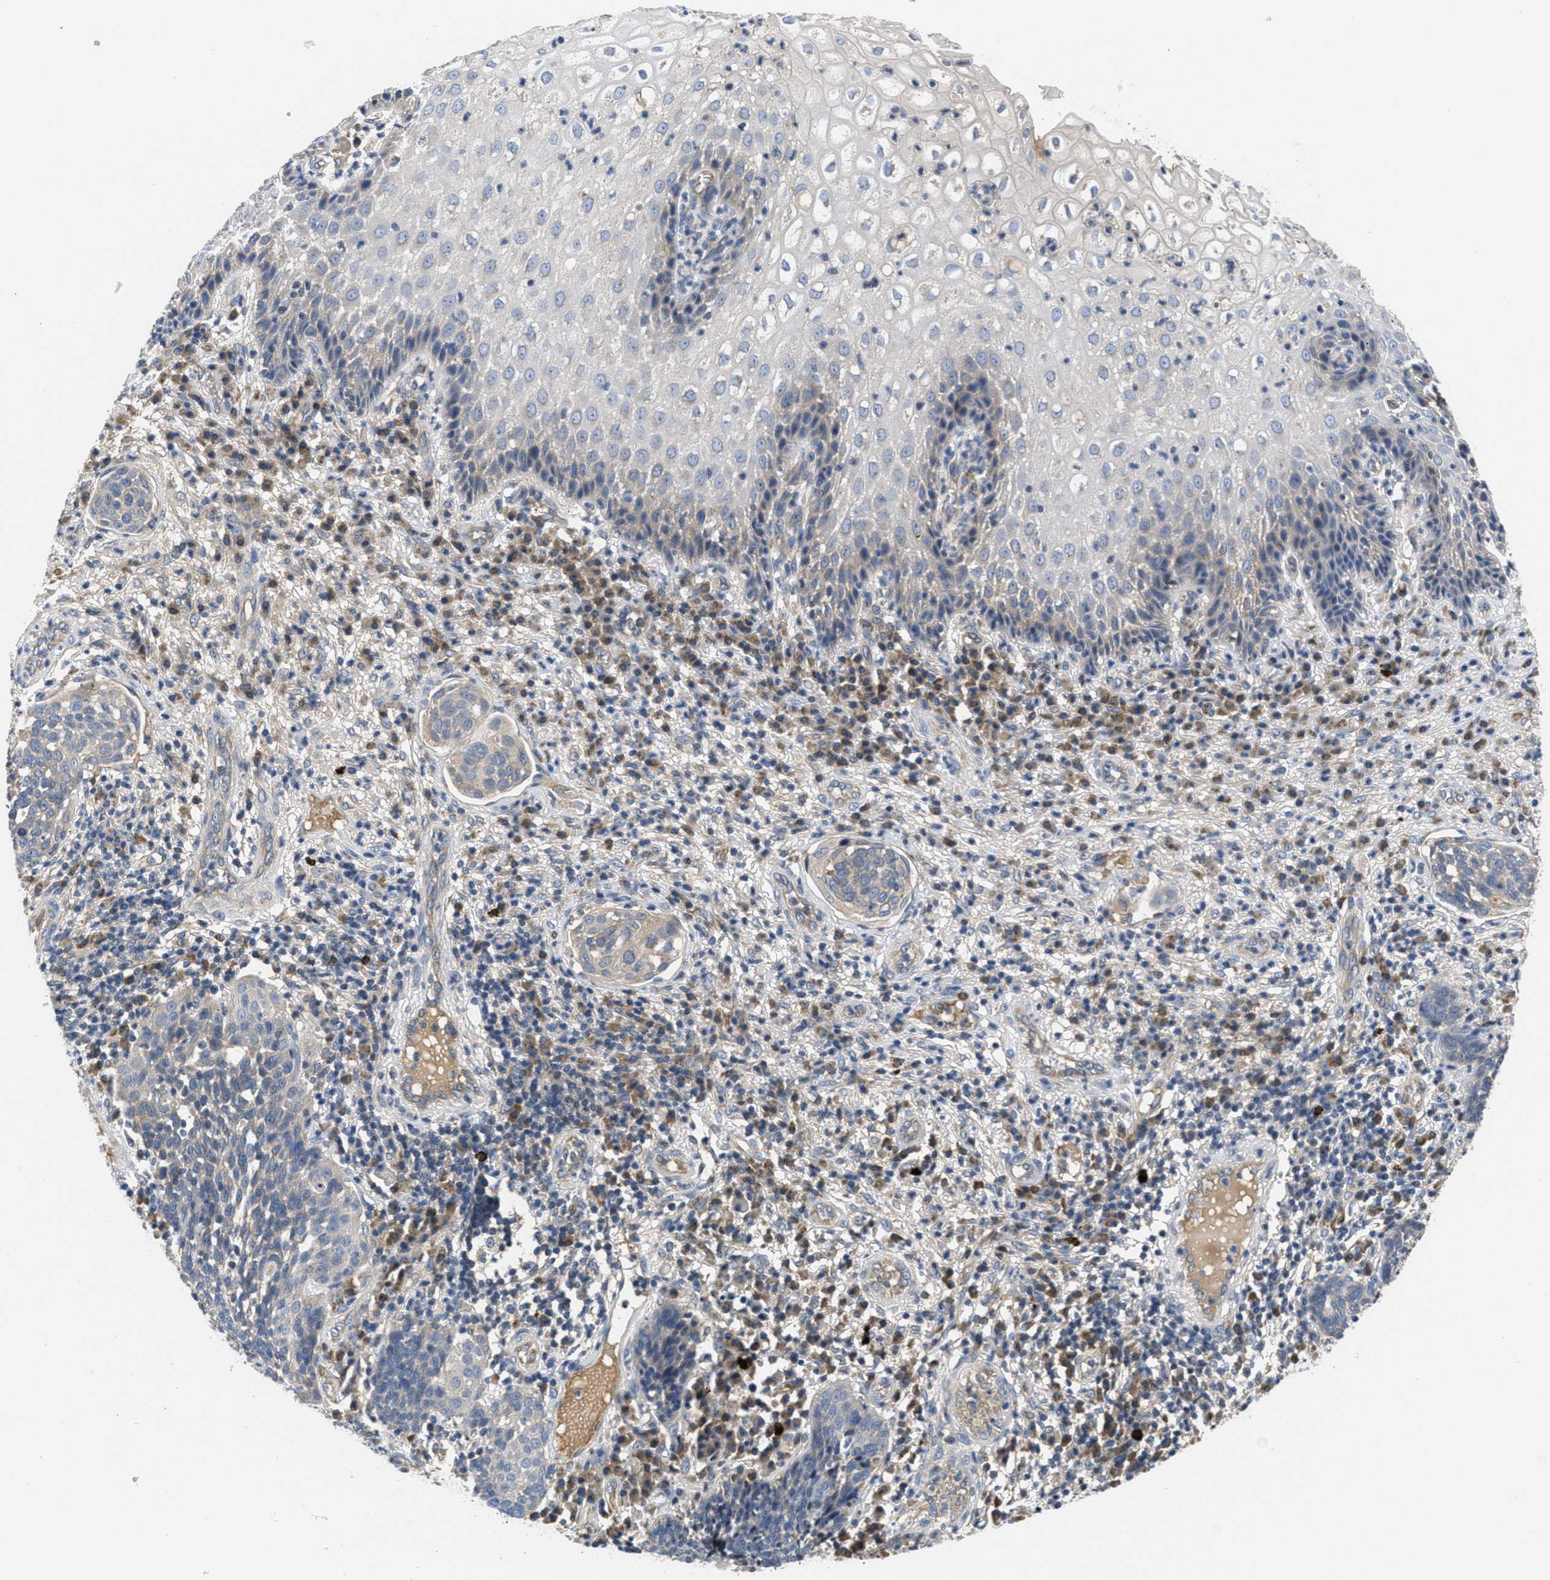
{"staining": {"intensity": "negative", "quantity": "none", "location": "none"}, "tissue": "cervical cancer", "cell_type": "Tumor cells", "image_type": "cancer", "snomed": [{"axis": "morphology", "description": "Squamous cell carcinoma, NOS"}, {"axis": "topography", "description": "Cervix"}], "caption": "Cervical cancer (squamous cell carcinoma) was stained to show a protein in brown. There is no significant expression in tumor cells.", "gene": "GALK1", "patient": {"sex": "female", "age": 34}}